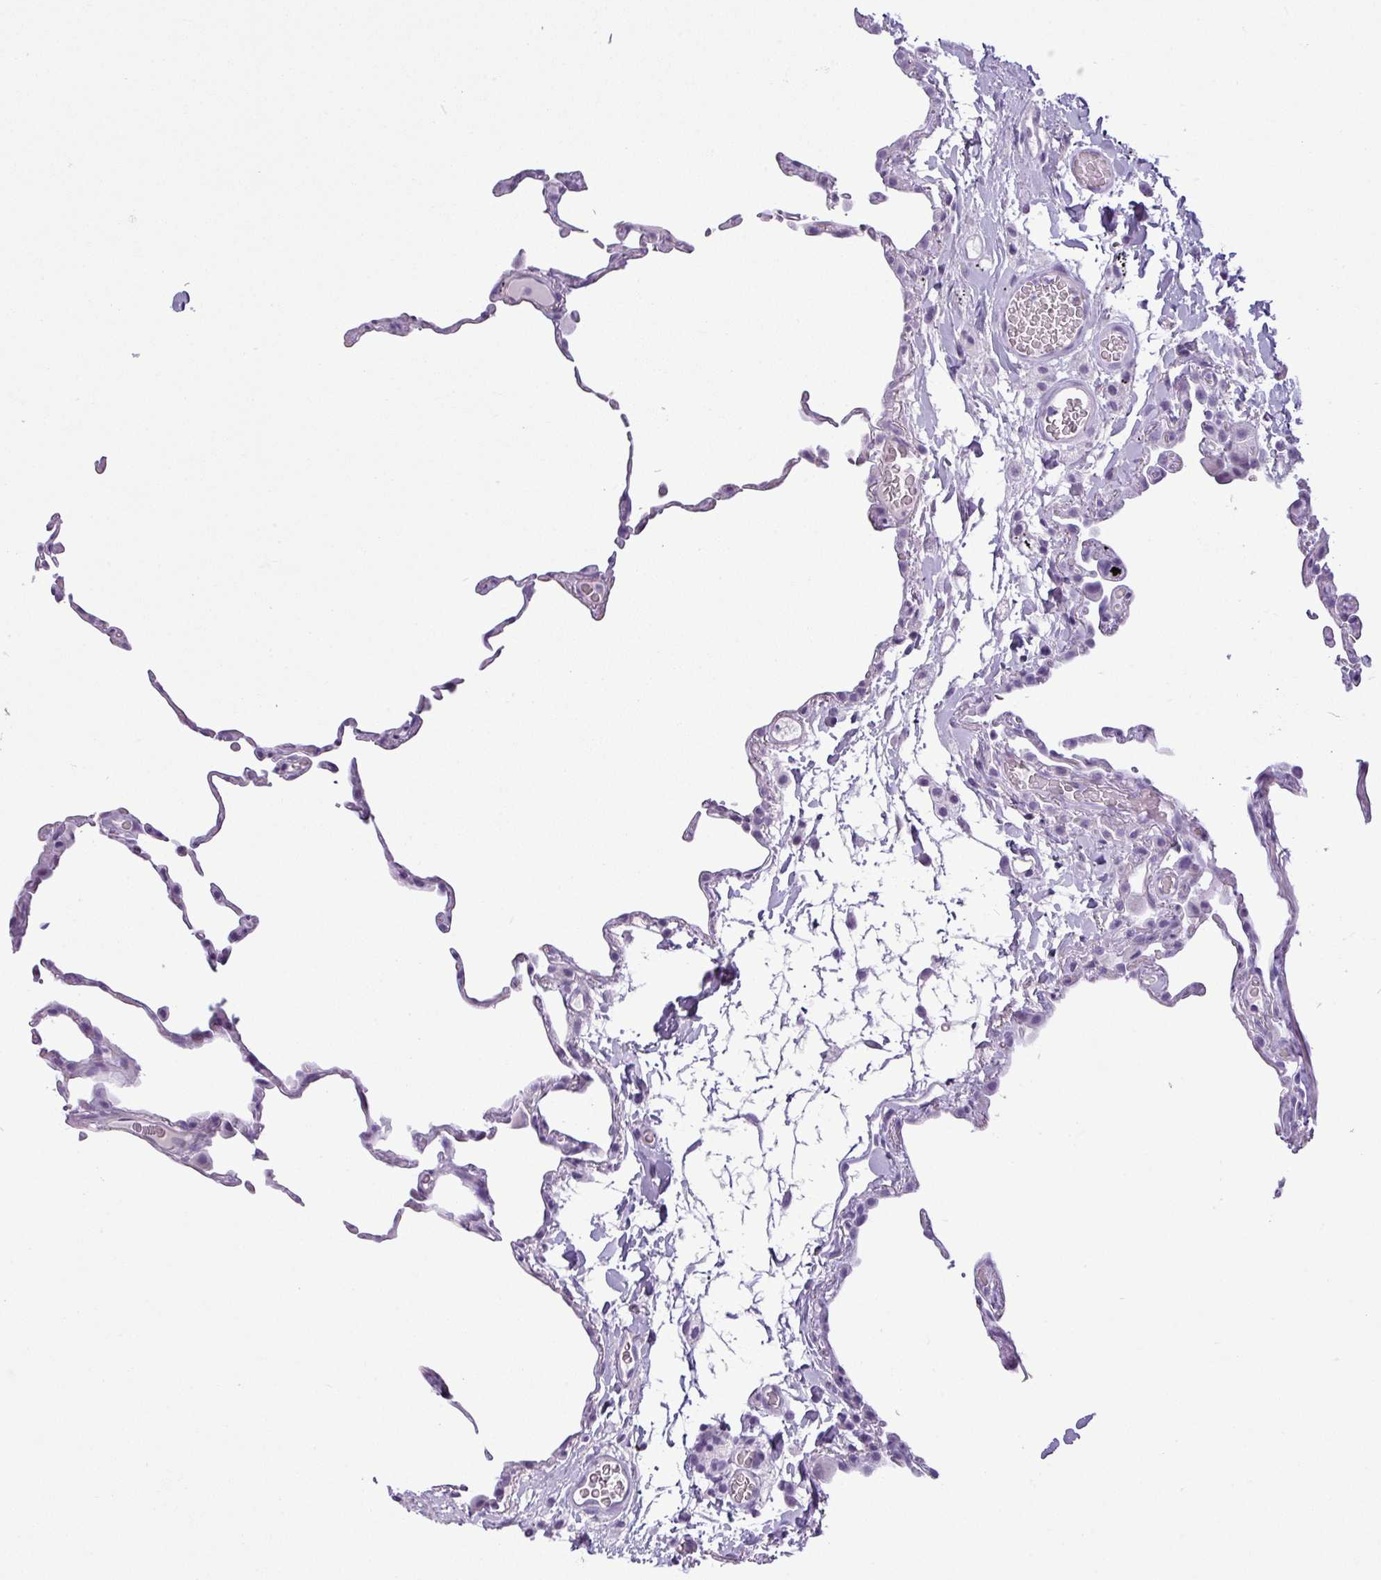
{"staining": {"intensity": "negative", "quantity": "none", "location": "none"}, "tissue": "lung", "cell_type": "Alveolar cells", "image_type": "normal", "snomed": [{"axis": "morphology", "description": "Normal tissue, NOS"}, {"axis": "topography", "description": "Lung"}], "caption": "Protein analysis of benign lung reveals no significant expression in alveolar cells. (Immunohistochemistry (ihc), brightfield microscopy, high magnification).", "gene": "CDH16", "patient": {"sex": "female", "age": 57}}